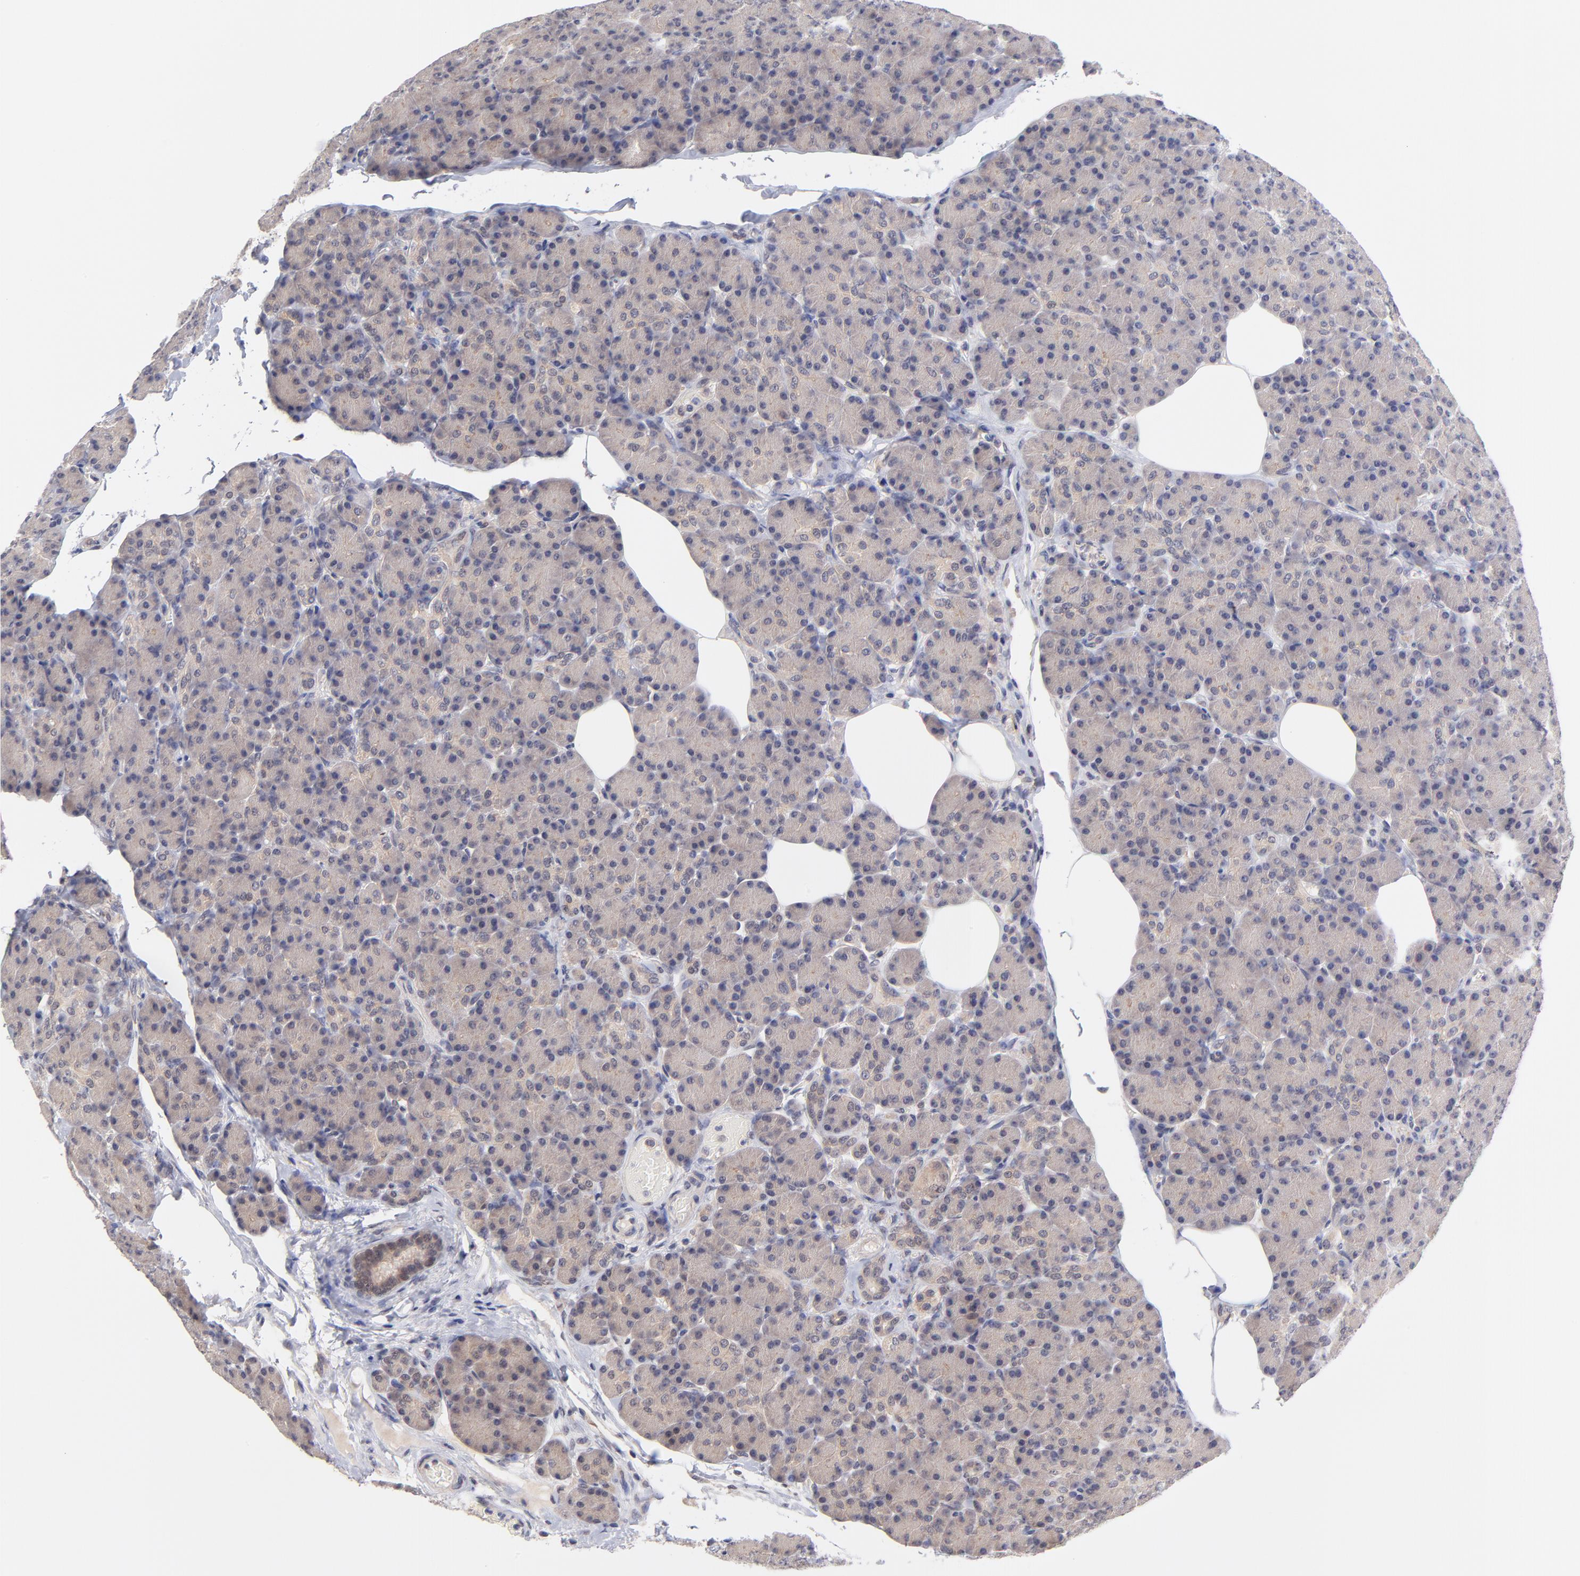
{"staining": {"intensity": "weak", "quantity": ">75%", "location": "cytoplasmic/membranous"}, "tissue": "pancreas", "cell_type": "Exocrine glandular cells", "image_type": "normal", "snomed": [{"axis": "morphology", "description": "Normal tissue, NOS"}, {"axis": "topography", "description": "Pancreas"}], "caption": "Weak cytoplasmic/membranous staining for a protein is appreciated in about >75% of exocrine glandular cells of unremarkable pancreas using immunohistochemistry.", "gene": "UBE2E2", "patient": {"sex": "female", "age": 43}}